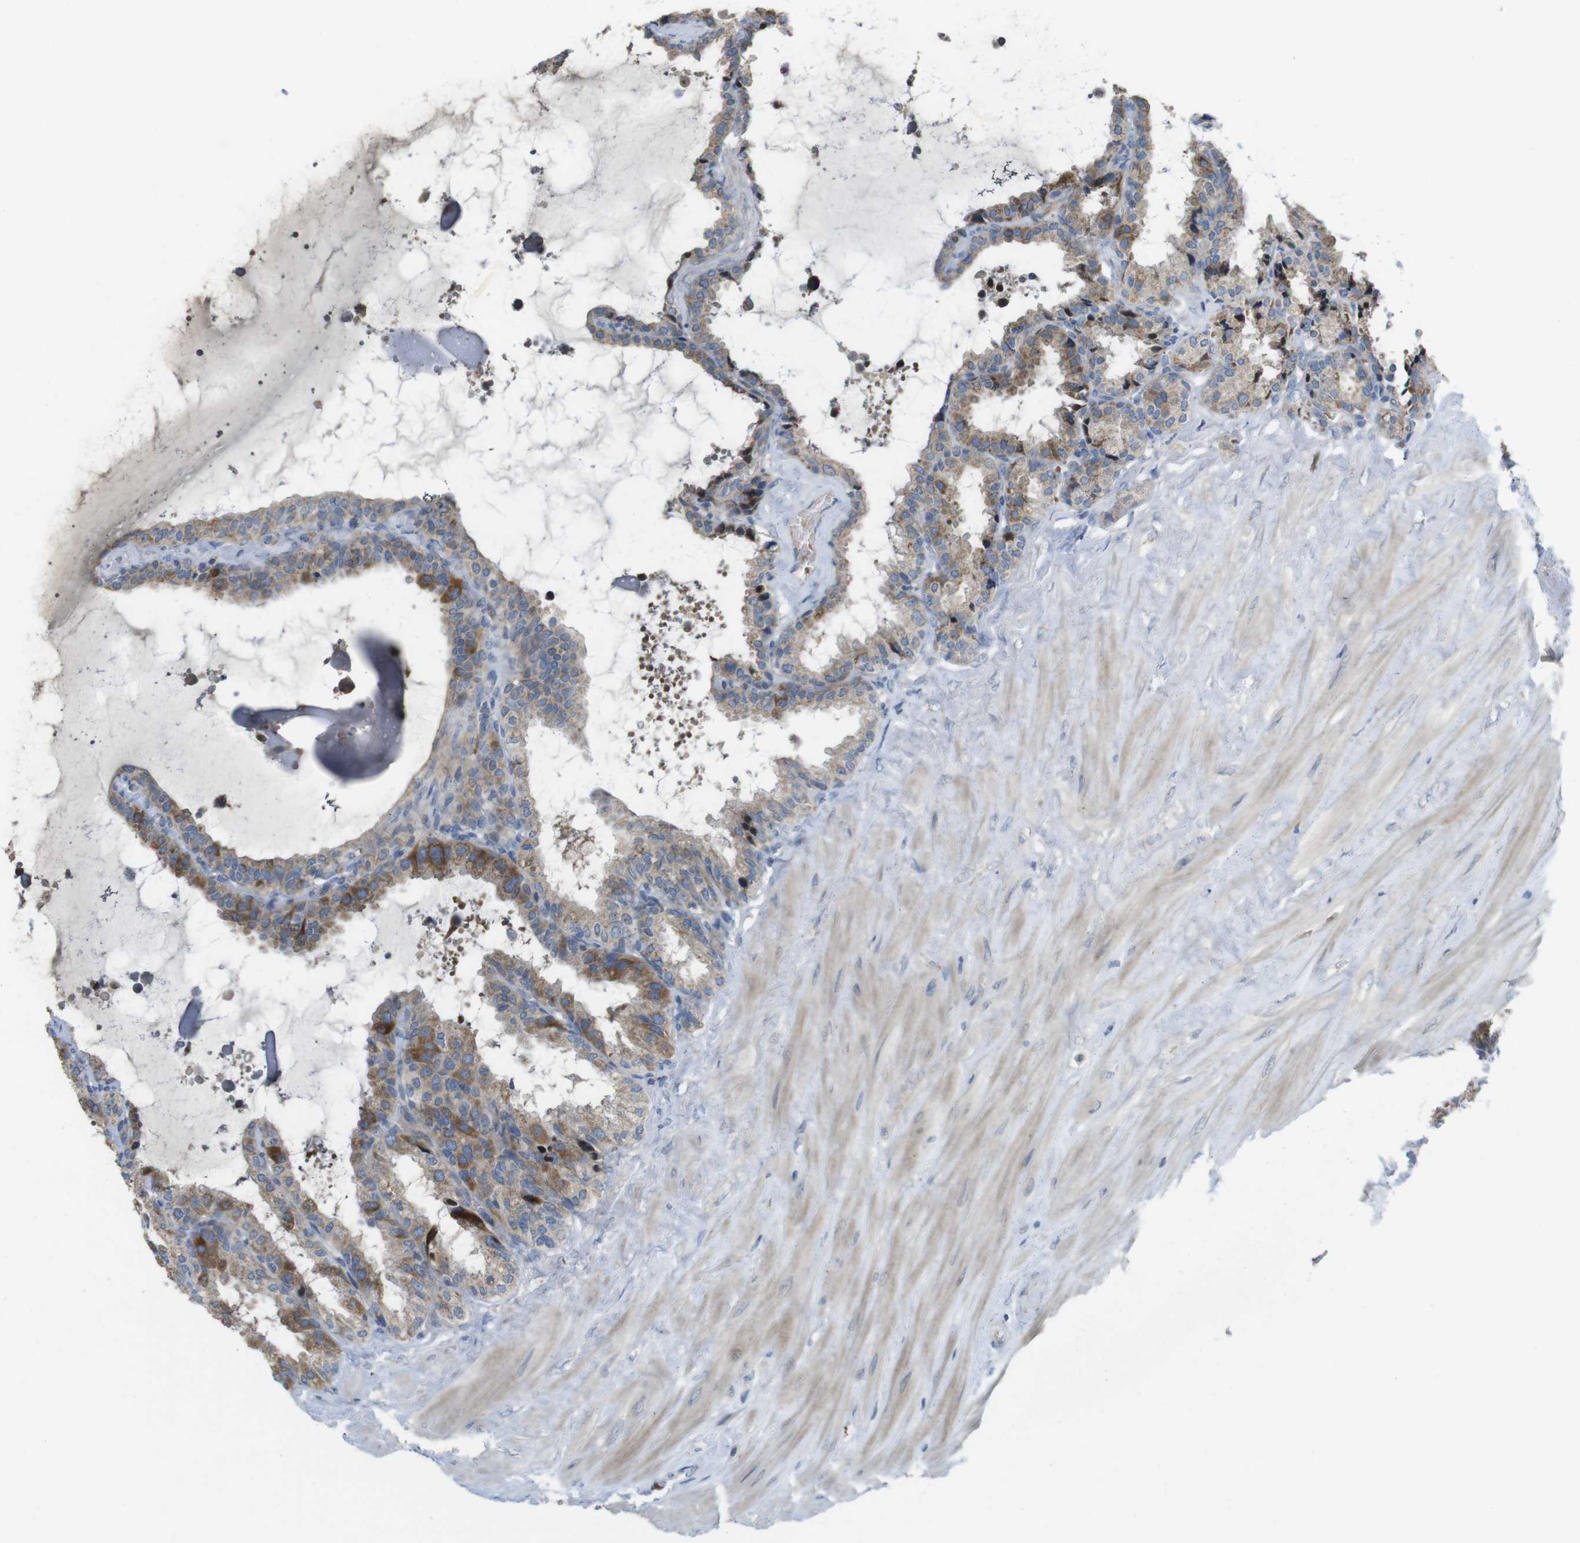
{"staining": {"intensity": "moderate", "quantity": ">75%", "location": "cytoplasmic/membranous"}, "tissue": "seminal vesicle", "cell_type": "Glandular cells", "image_type": "normal", "snomed": [{"axis": "morphology", "description": "Normal tissue, NOS"}, {"axis": "topography", "description": "Seminal veicle"}], "caption": "High-power microscopy captured an immunohistochemistry (IHC) photomicrograph of unremarkable seminal vesicle, revealing moderate cytoplasmic/membranous positivity in about >75% of glandular cells.", "gene": "MARCHF1", "patient": {"sex": "male", "age": 46}}